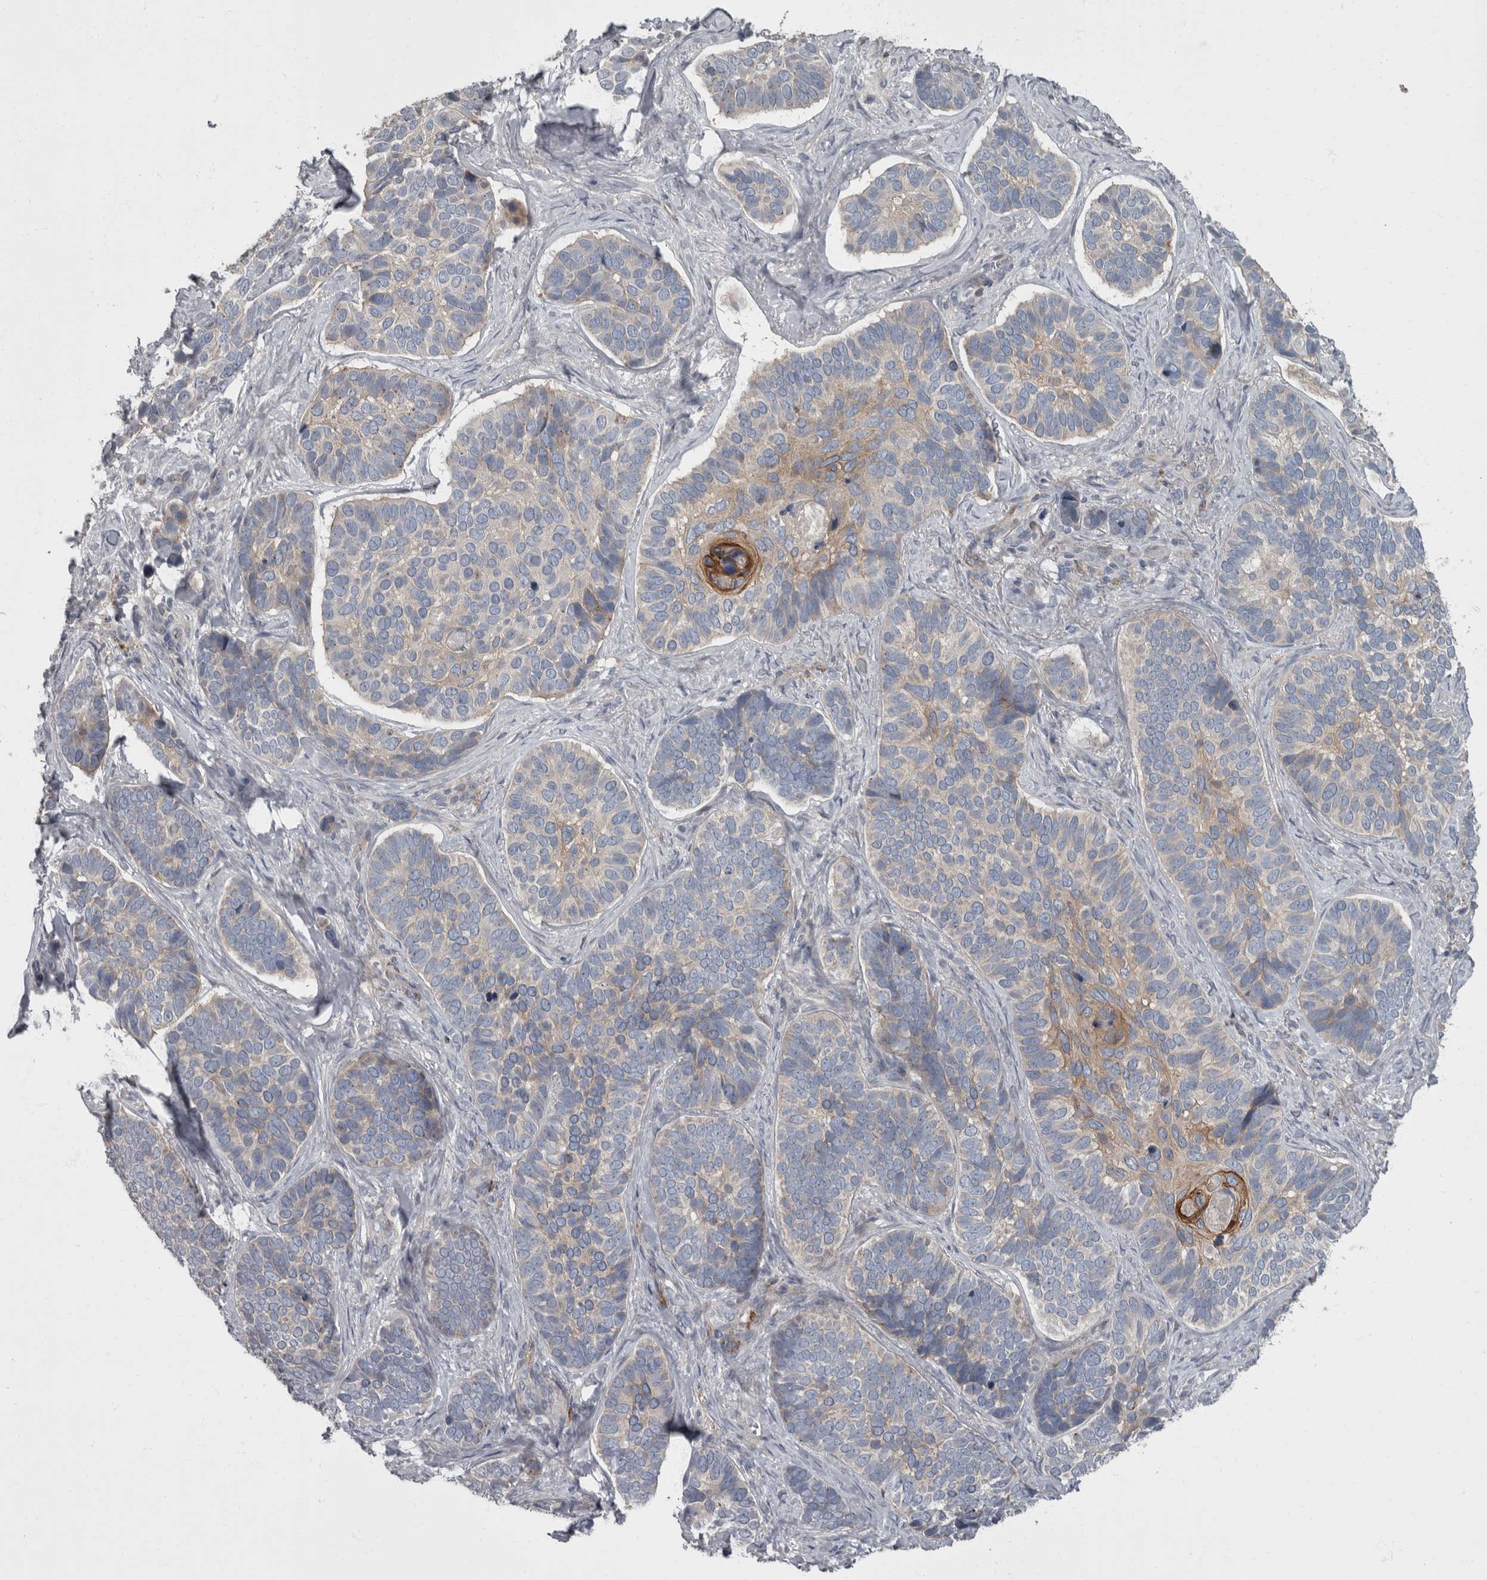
{"staining": {"intensity": "moderate", "quantity": "<25%", "location": "cytoplasmic/membranous"}, "tissue": "skin cancer", "cell_type": "Tumor cells", "image_type": "cancer", "snomed": [{"axis": "morphology", "description": "Basal cell carcinoma"}, {"axis": "topography", "description": "Skin"}], "caption": "High-power microscopy captured an IHC micrograph of basal cell carcinoma (skin), revealing moderate cytoplasmic/membranous positivity in approximately <25% of tumor cells.", "gene": "CDC42BPG", "patient": {"sex": "male", "age": 62}}